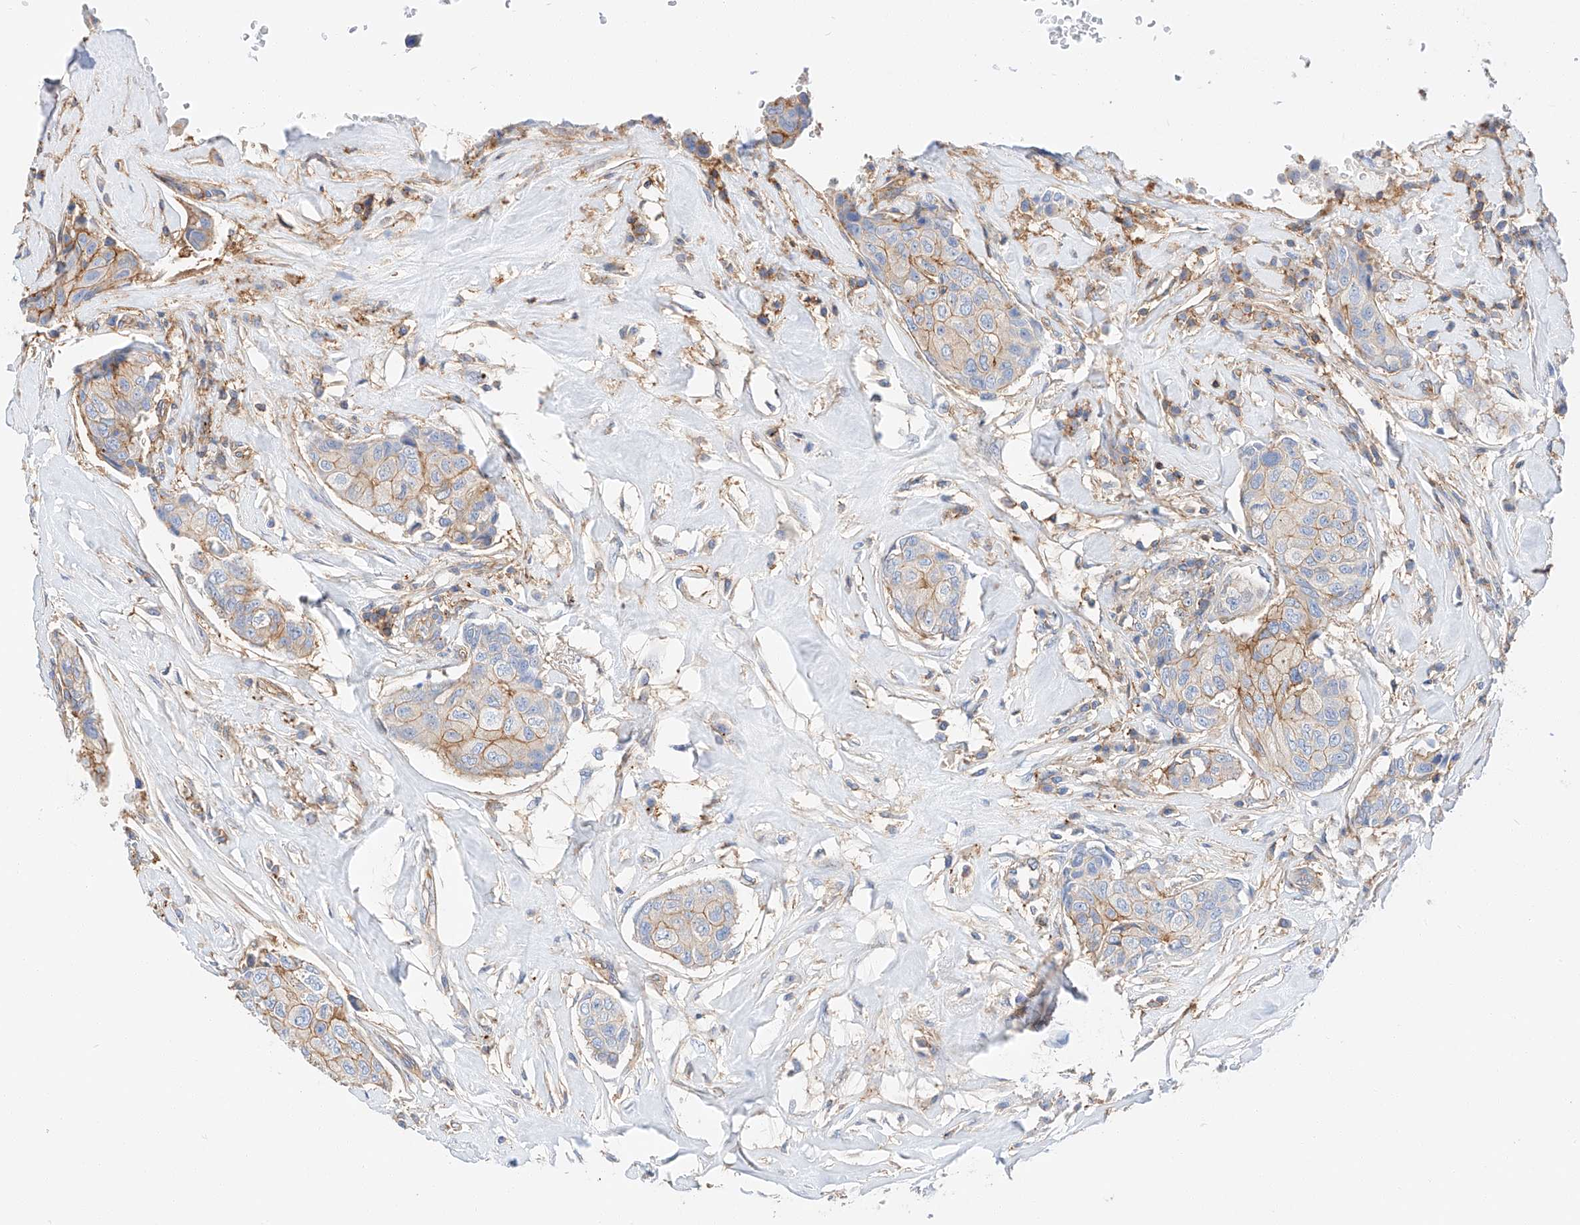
{"staining": {"intensity": "moderate", "quantity": "25%-75%", "location": "cytoplasmic/membranous"}, "tissue": "breast cancer", "cell_type": "Tumor cells", "image_type": "cancer", "snomed": [{"axis": "morphology", "description": "Duct carcinoma"}, {"axis": "topography", "description": "Breast"}], "caption": "Protein staining shows moderate cytoplasmic/membranous positivity in approximately 25%-75% of tumor cells in breast invasive ductal carcinoma. (brown staining indicates protein expression, while blue staining denotes nuclei).", "gene": "HAUS4", "patient": {"sex": "female", "age": 80}}